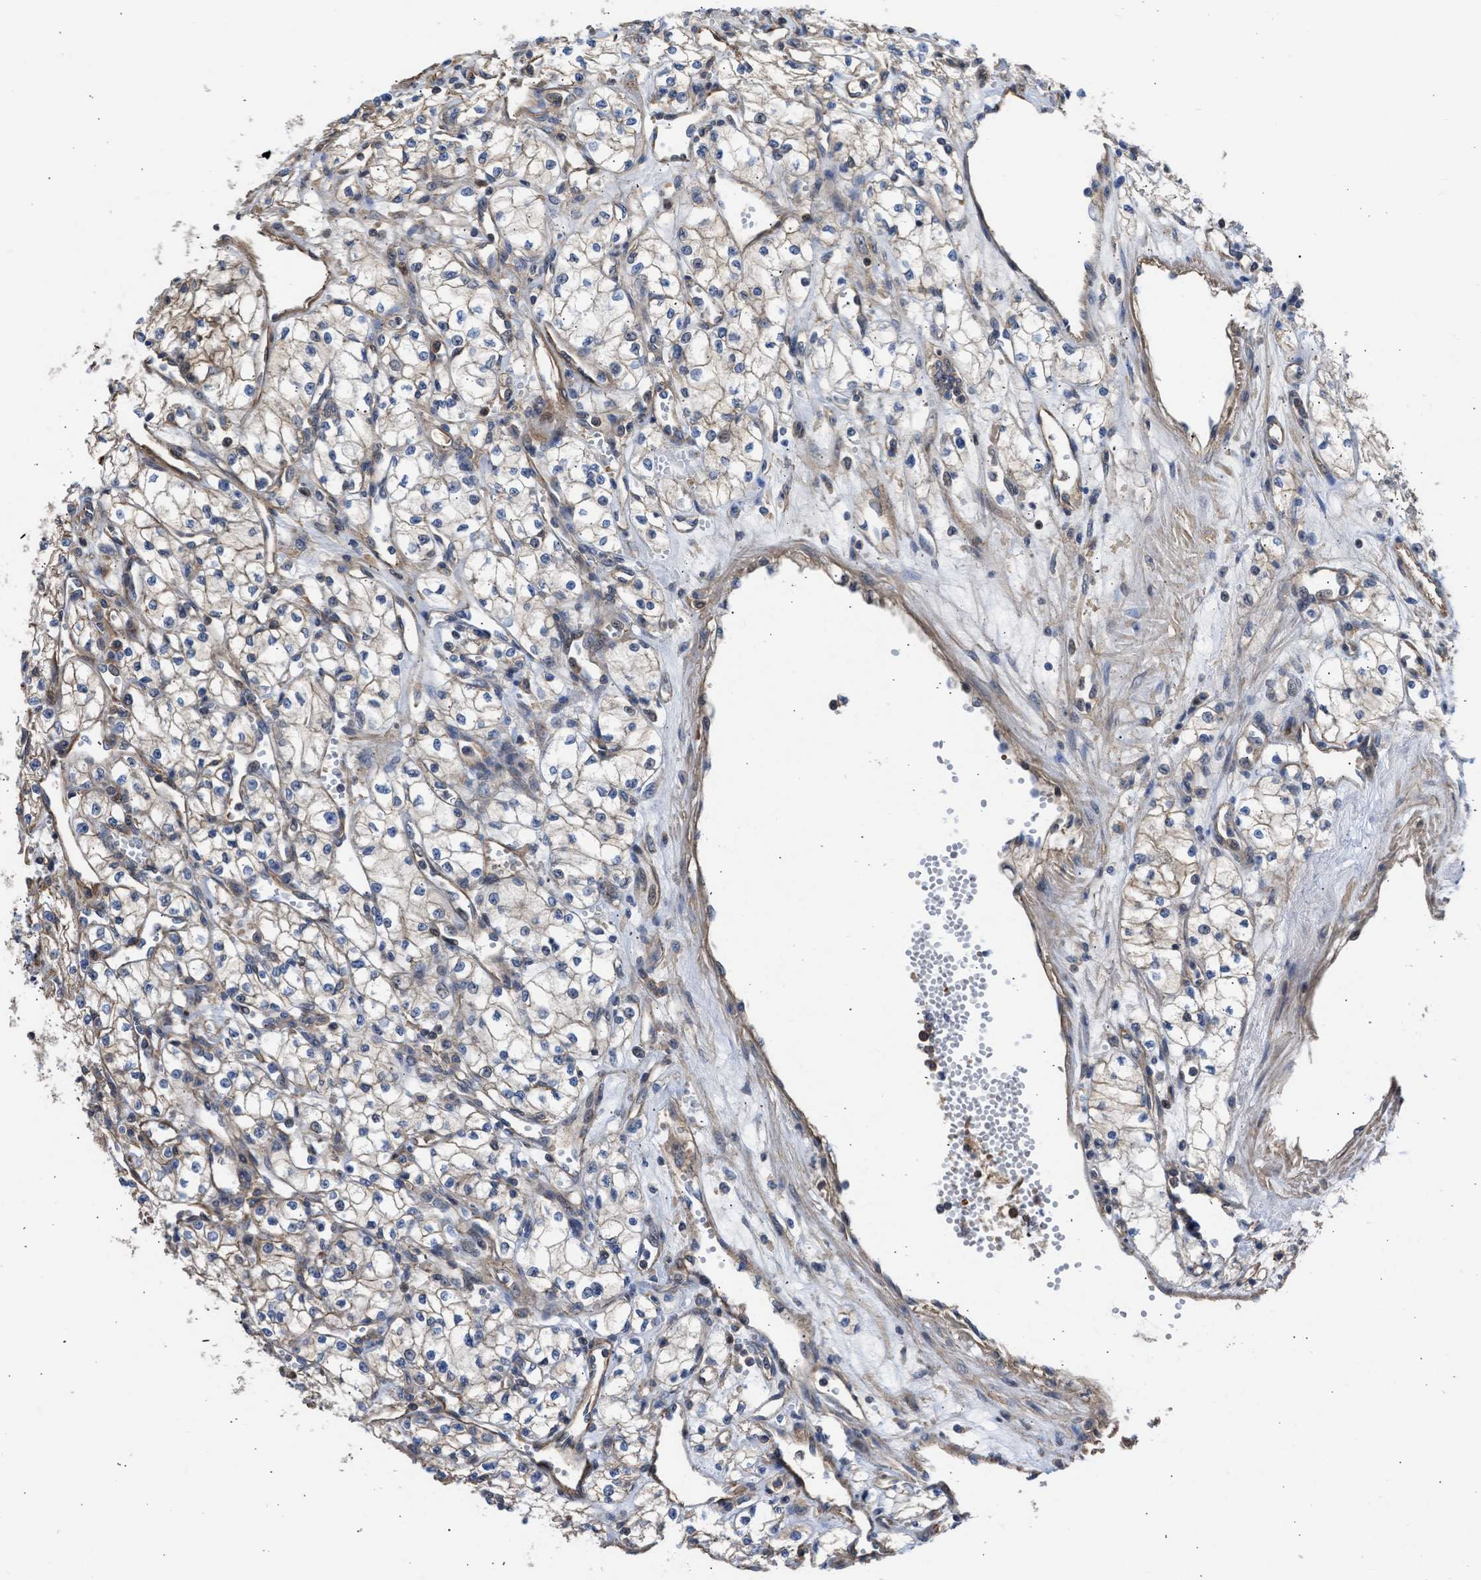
{"staining": {"intensity": "negative", "quantity": "none", "location": "none"}, "tissue": "renal cancer", "cell_type": "Tumor cells", "image_type": "cancer", "snomed": [{"axis": "morphology", "description": "Adenocarcinoma, NOS"}, {"axis": "topography", "description": "Kidney"}], "caption": "DAB immunohistochemical staining of renal cancer (adenocarcinoma) exhibits no significant expression in tumor cells. (Stains: DAB immunohistochemistry (IHC) with hematoxylin counter stain, Microscopy: brightfield microscopy at high magnification).", "gene": "MAS1L", "patient": {"sex": "male", "age": 59}}